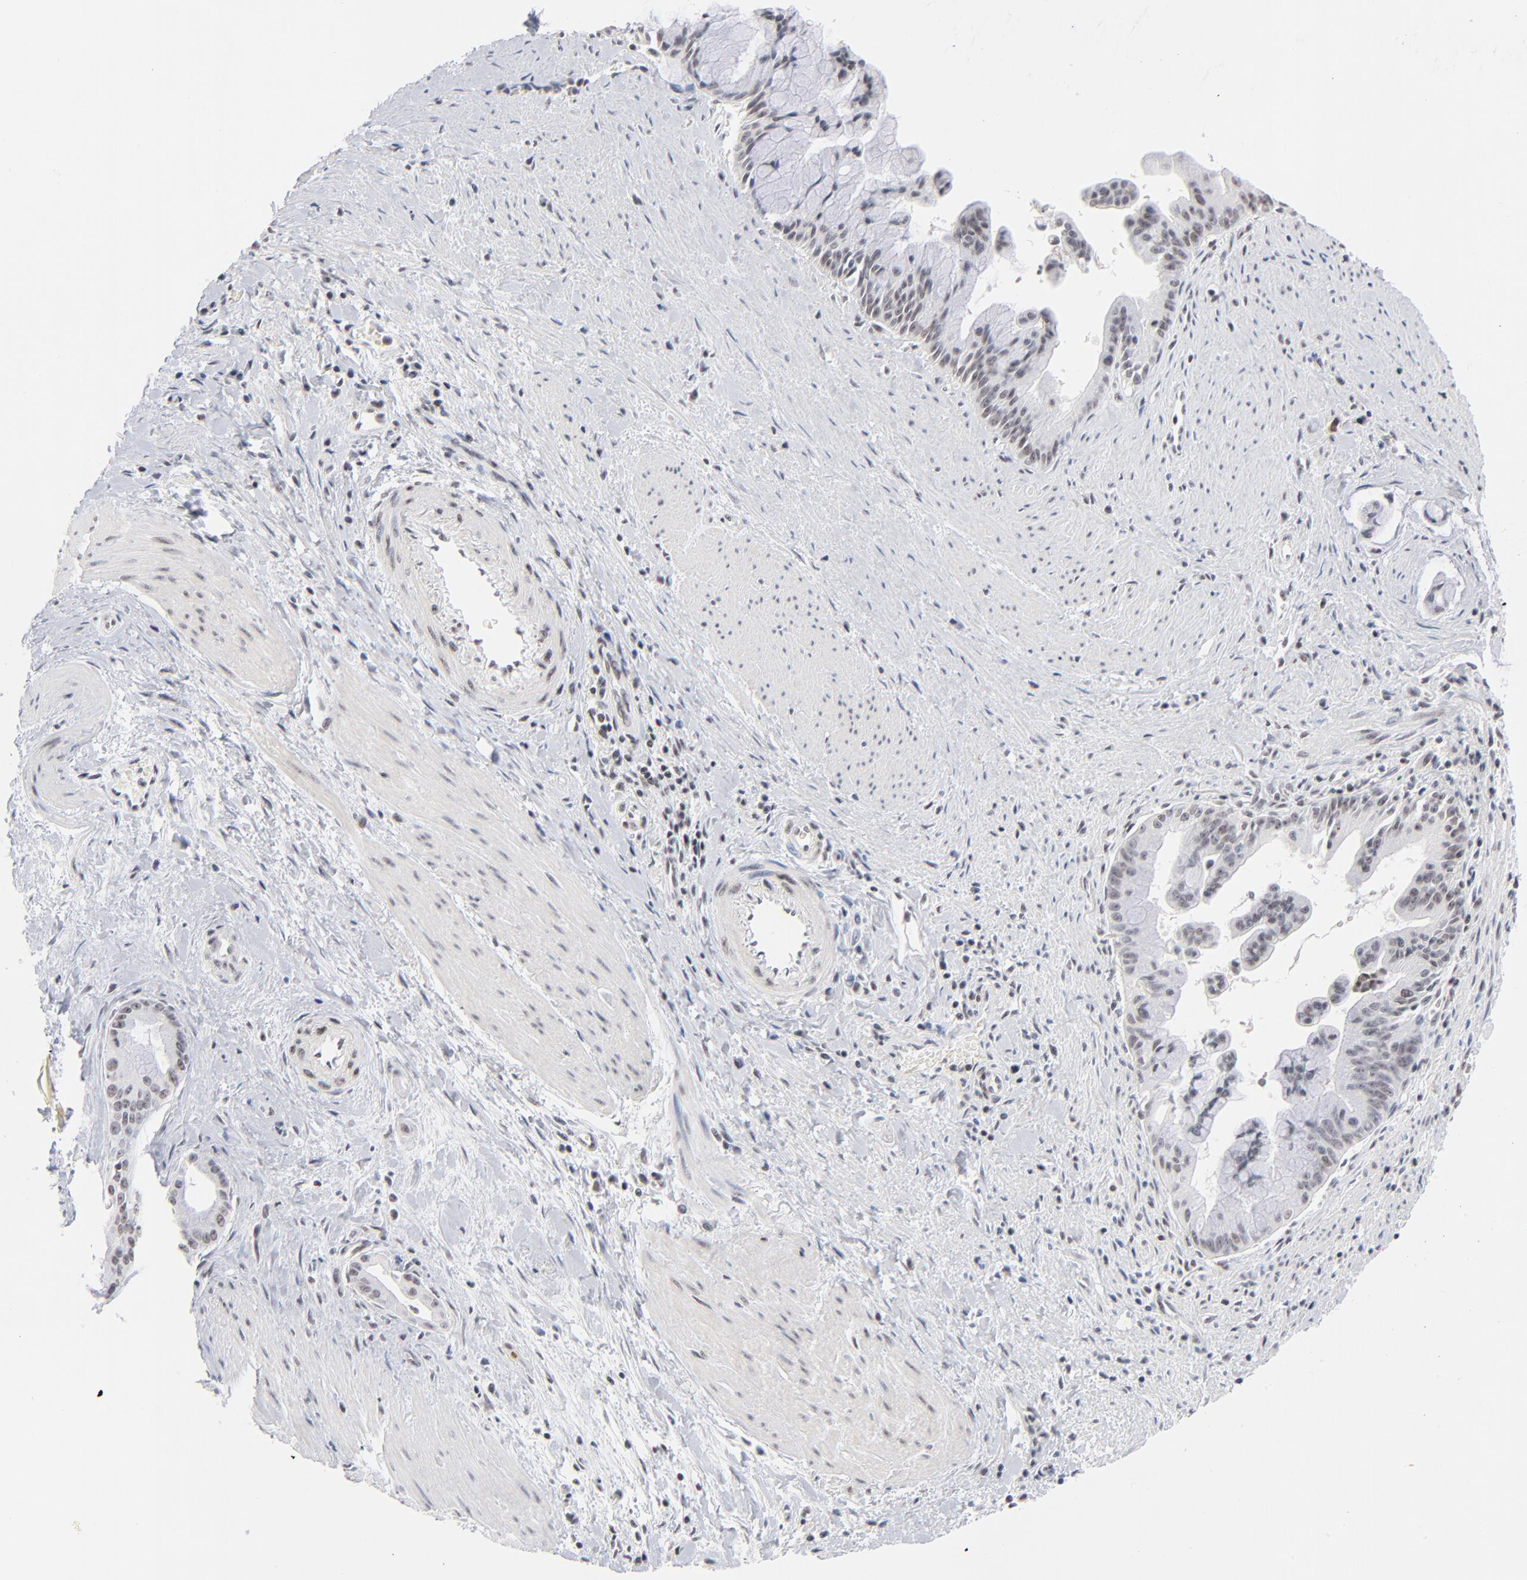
{"staining": {"intensity": "negative", "quantity": "none", "location": "none"}, "tissue": "pancreatic cancer", "cell_type": "Tumor cells", "image_type": "cancer", "snomed": [{"axis": "morphology", "description": "Adenocarcinoma, NOS"}, {"axis": "topography", "description": "Pancreas"}], "caption": "An immunohistochemistry (IHC) micrograph of pancreatic adenocarcinoma is shown. There is no staining in tumor cells of pancreatic adenocarcinoma. Nuclei are stained in blue.", "gene": "ZNF143", "patient": {"sex": "male", "age": 59}}